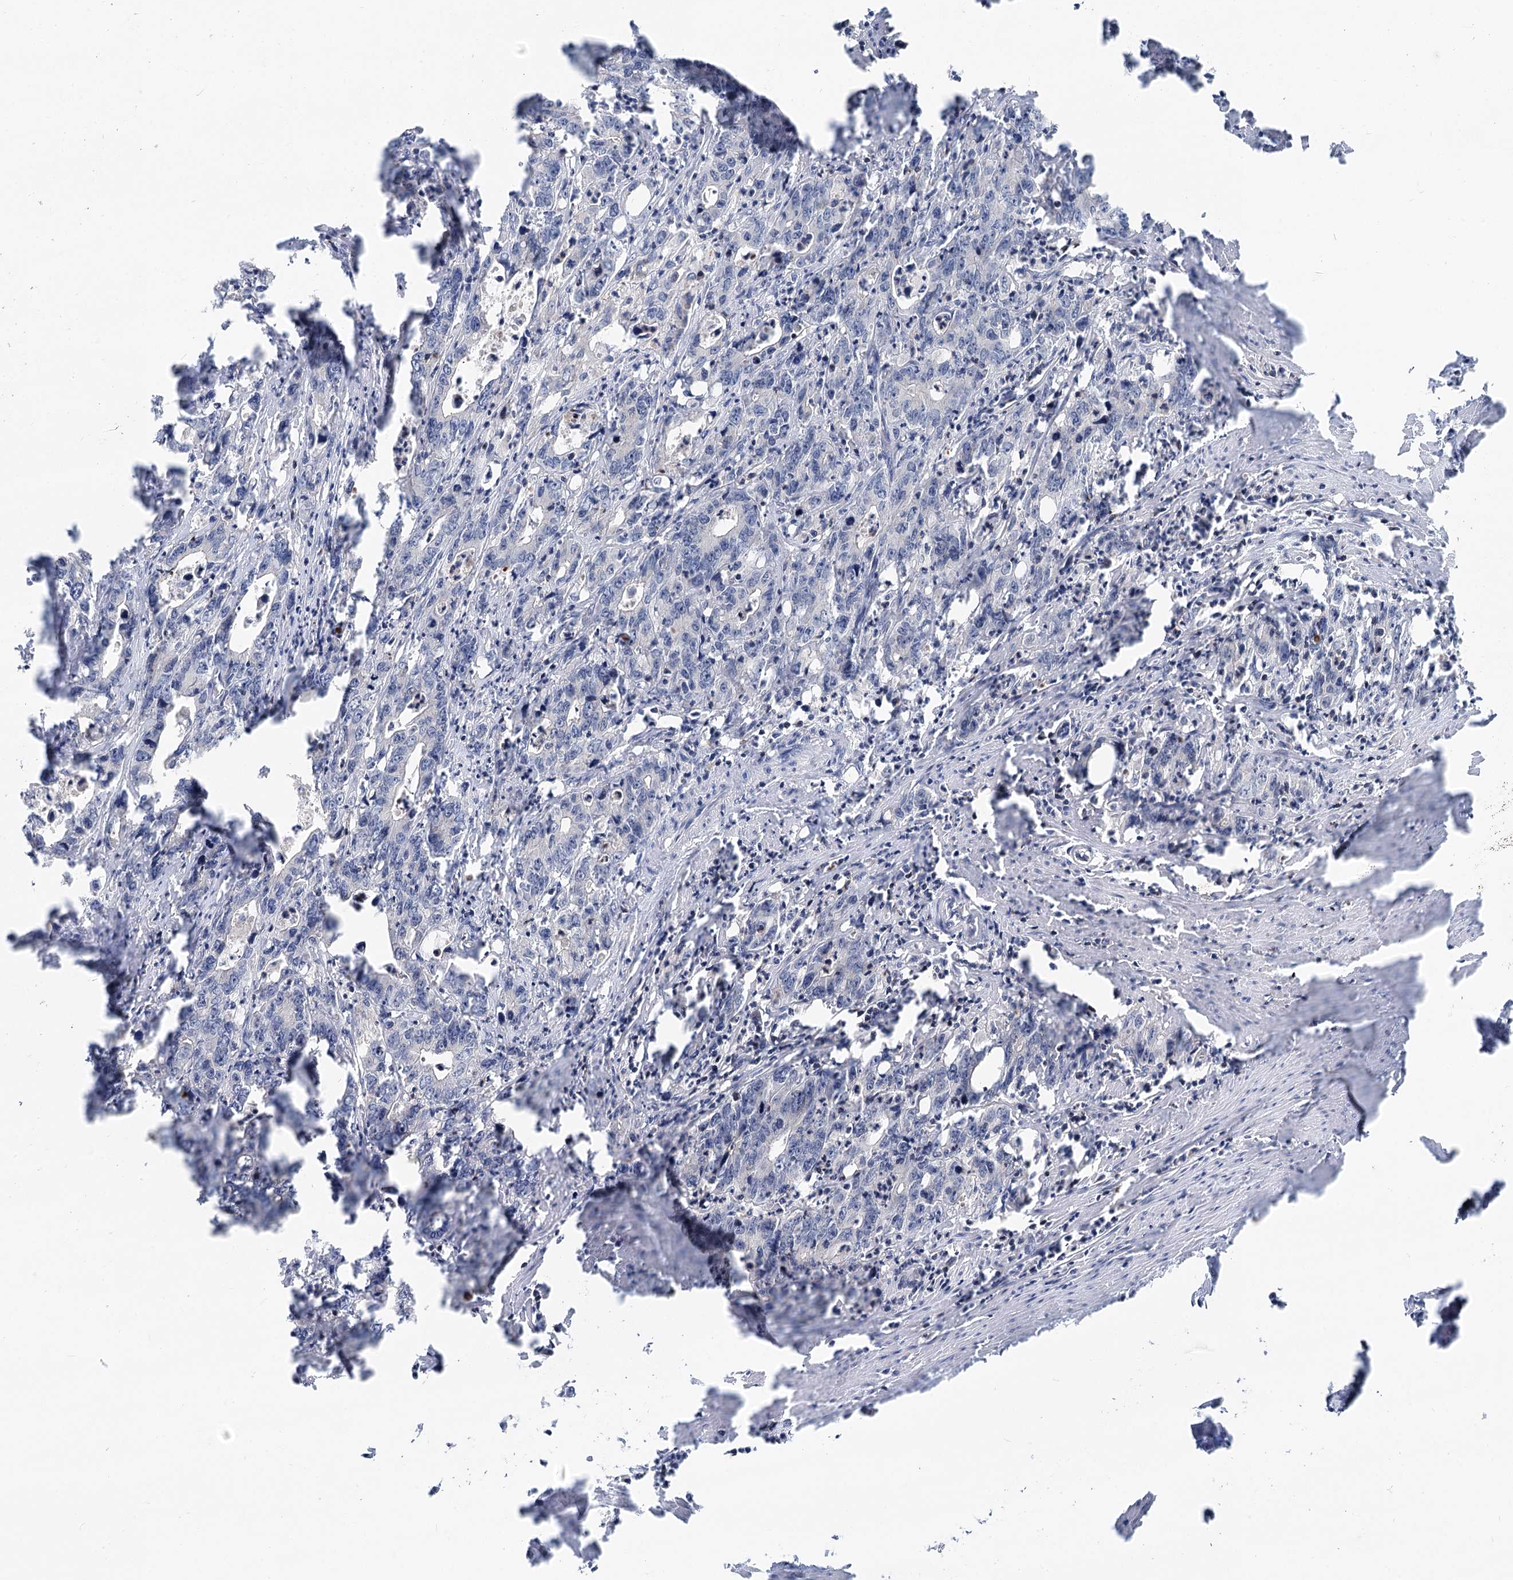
{"staining": {"intensity": "negative", "quantity": "none", "location": "none"}, "tissue": "colorectal cancer", "cell_type": "Tumor cells", "image_type": "cancer", "snomed": [{"axis": "morphology", "description": "Adenocarcinoma, NOS"}, {"axis": "topography", "description": "Colon"}], "caption": "This is an immunohistochemistry (IHC) micrograph of human colorectal adenocarcinoma. There is no staining in tumor cells.", "gene": "CCSER2", "patient": {"sex": "female", "age": 75}}